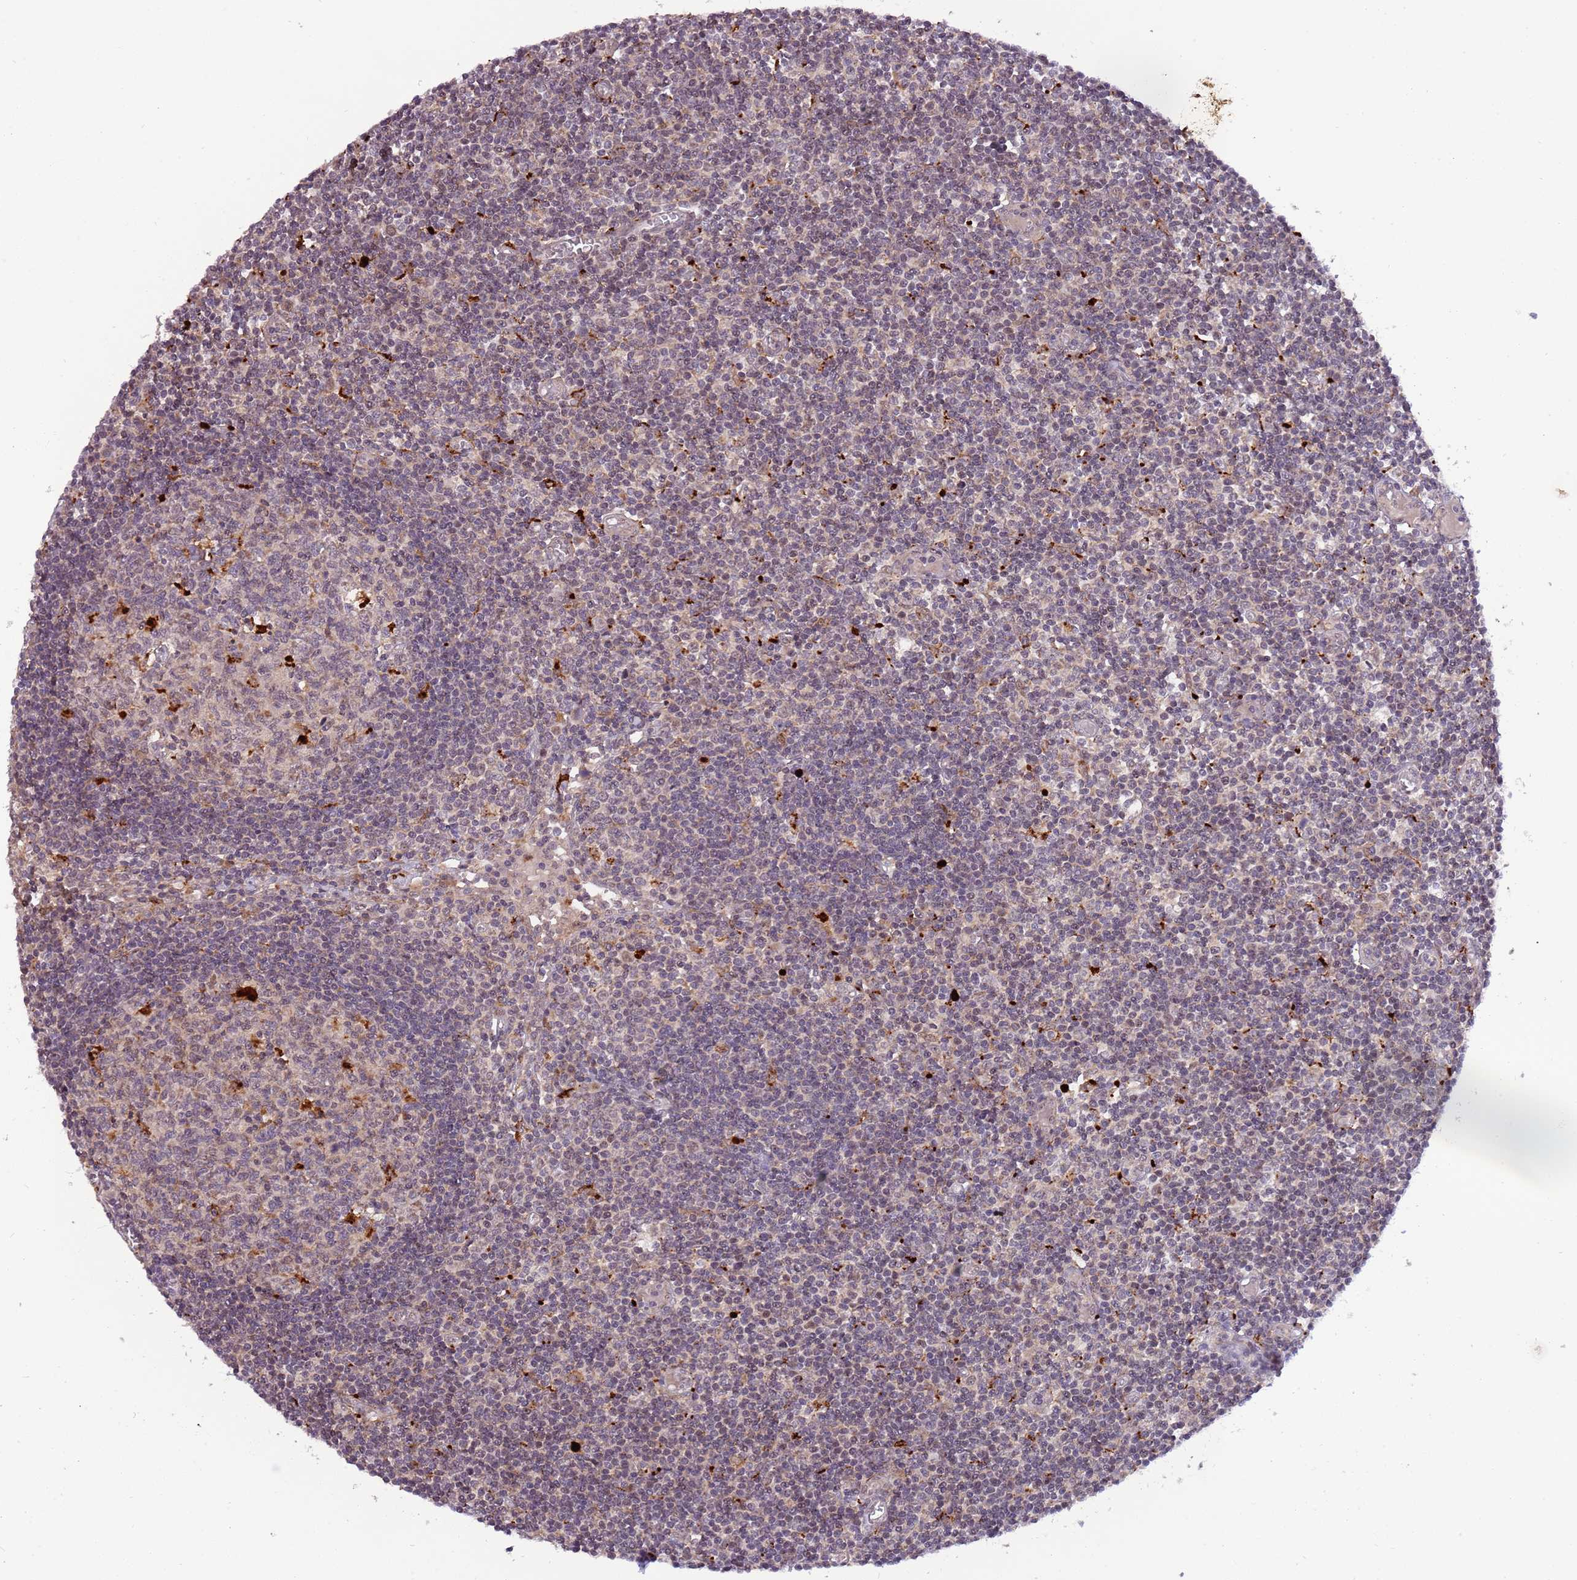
{"staining": {"intensity": "strong", "quantity": "<25%", "location": "cytoplasmic/membranous"}, "tissue": "lymph node", "cell_type": "Germinal center cells", "image_type": "normal", "snomed": [{"axis": "morphology", "description": "Normal tissue, NOS"}, {"axis": "topography", "description": "Lymph node"}], "caption": "An IHC image of benign tissue is shown. Protein staining in brown shows strong cytoplasmic/membranous positivity in lymph node within germinal center cells.", "gene": "TRIM27", "patient": {"sex": "female", "age": 55}}